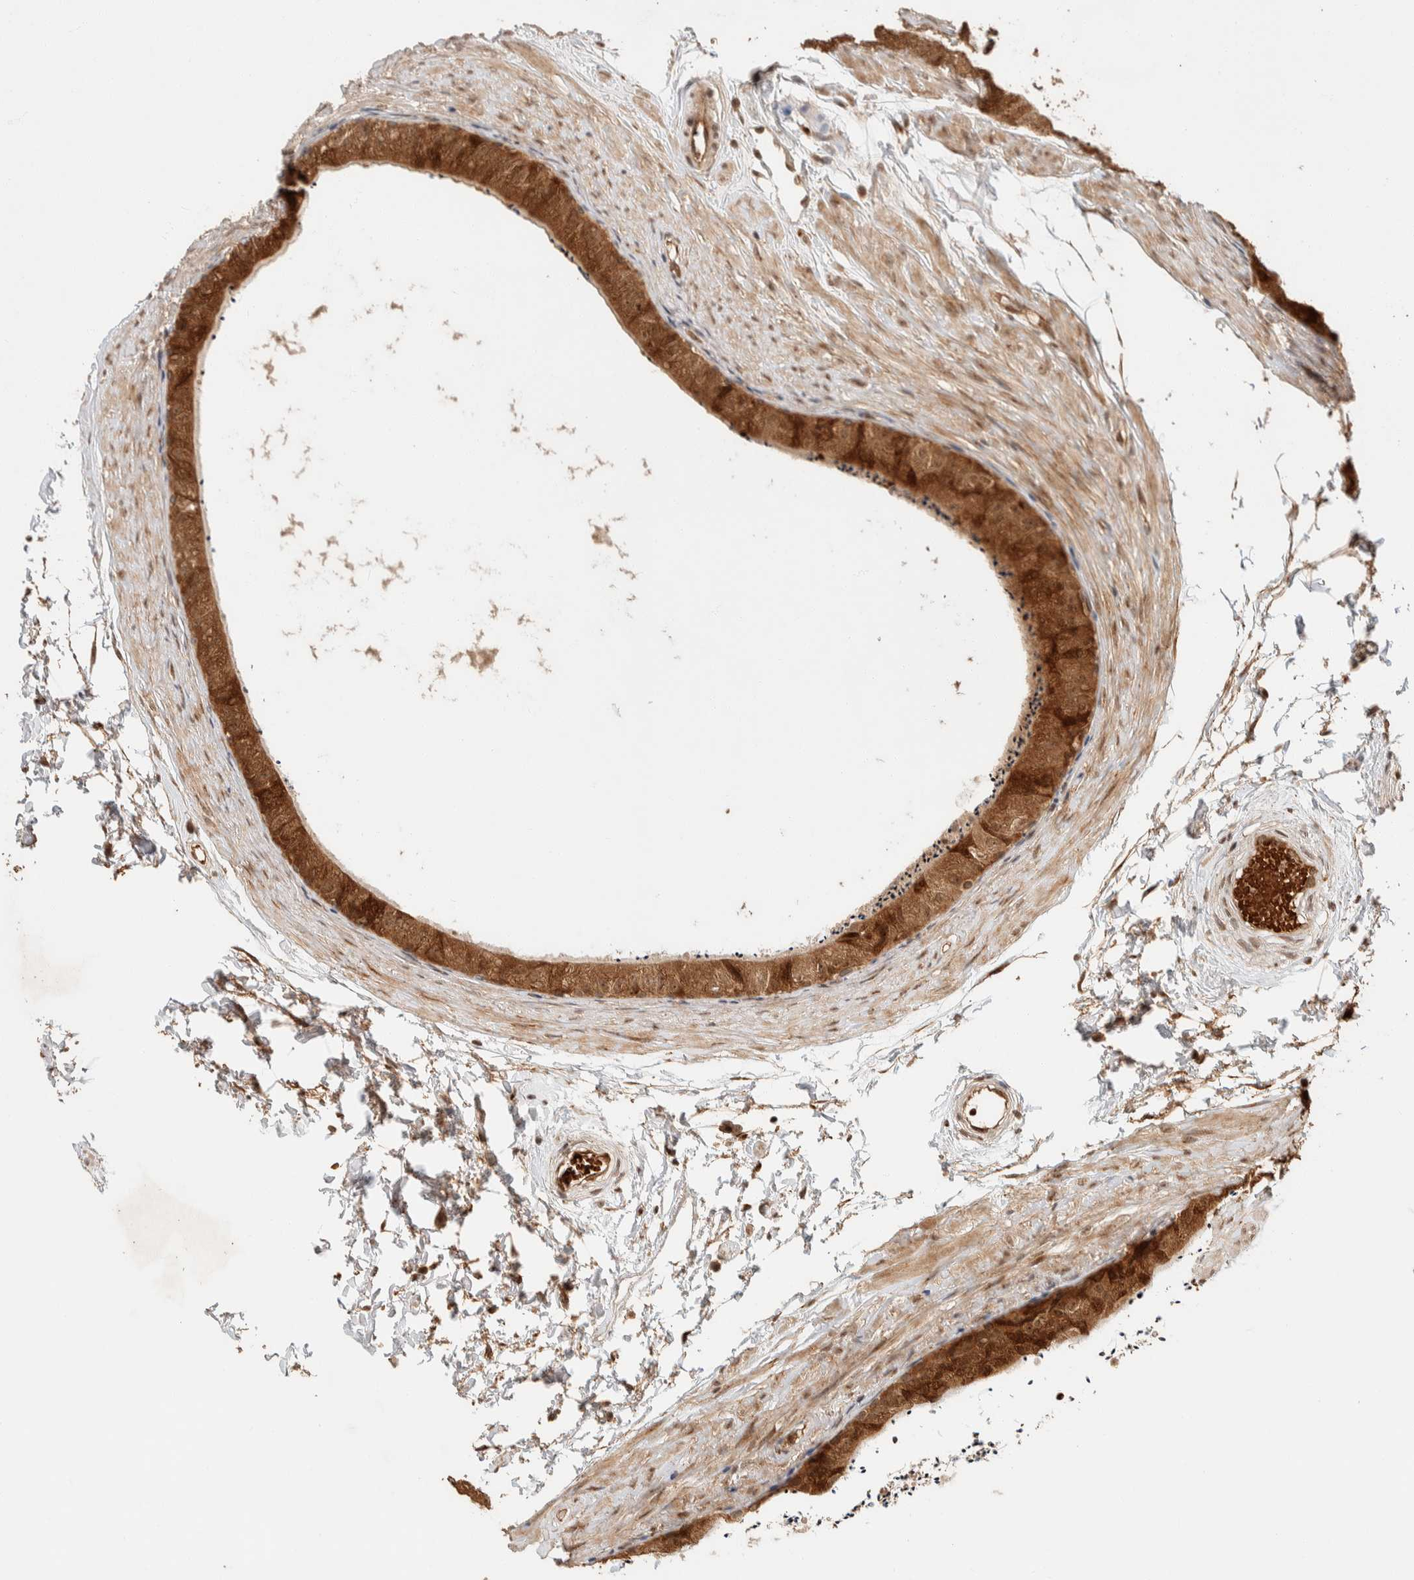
{"staining": {"intensity": "strong", "quantity": ">75%", "location": "cytoplasmic/membranous"}, "tissue": "epididymis", "cell_type": "Glandular cells", "image_type": "normal", "snomed": [{"axis": "morphology", "description": "Normal tissue, NOS"}, {"axis": "topography", "description": "Epididymis"}], "caption": "High-power microscopy captured an immunohistochemistry photomicrograph of unremarkable epididymis, revealing strong cytoplasmic/membranous expression in about >75% of glandular cells.", "gene": "ZBTB2", "patient": {"sex": "male", "age": 56}}